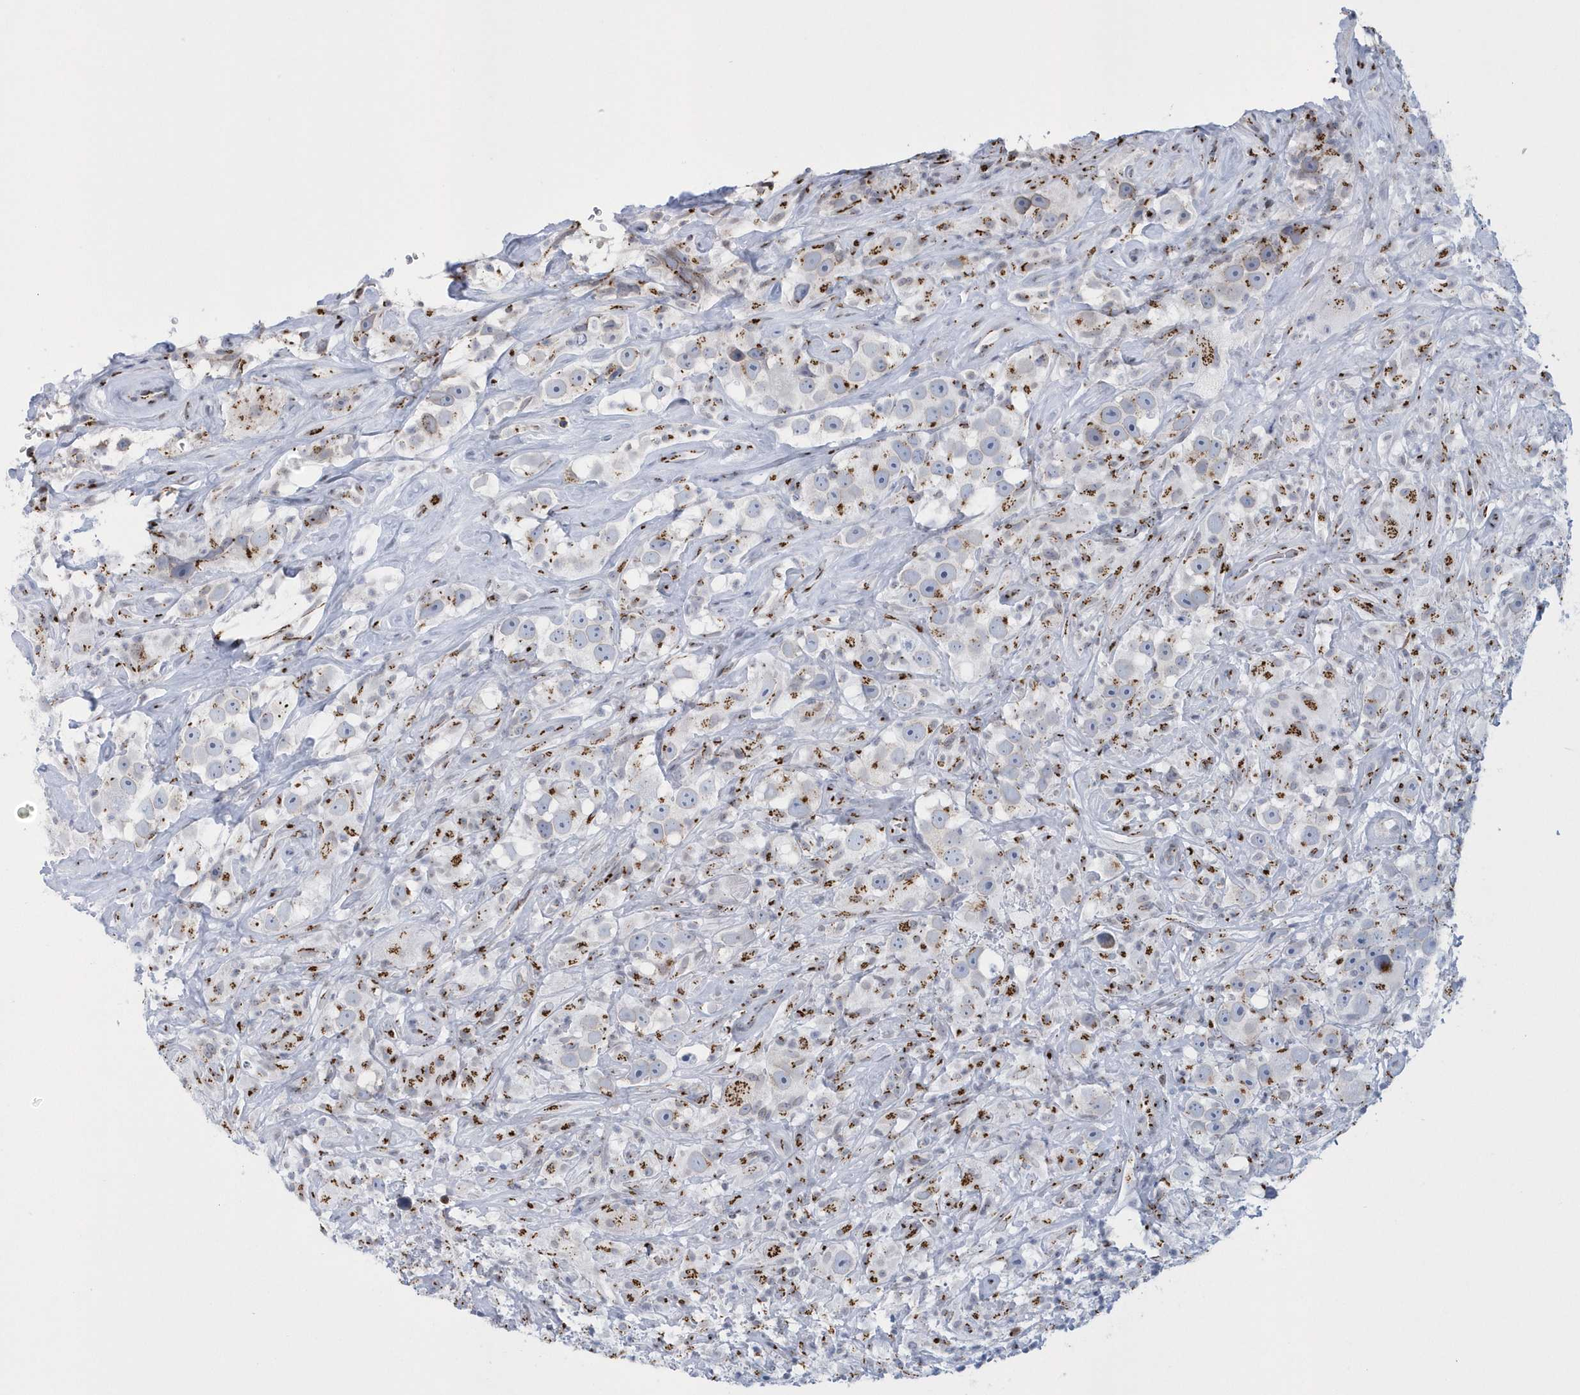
{"staining": {"intensity": "moderate", "quantity": "25%-75%", "location": "cytoplasmic/membranous"}, "tissue": "testis cancer", "cell_type": "Tumor cells", "image_type": "cancer", "snomed": [{"axis": "morphology", "description": "Seminoma, NOS"}, {"axis": "topography", "description": "Testis"}], "caption": "Moderate cytoplasmic/membranous staining for a protein is present in about 25%-75% of tumor cells of testis cancer using IHC.", "gene": "SLX9", "patient": {"sex": "male", "age": 49}}